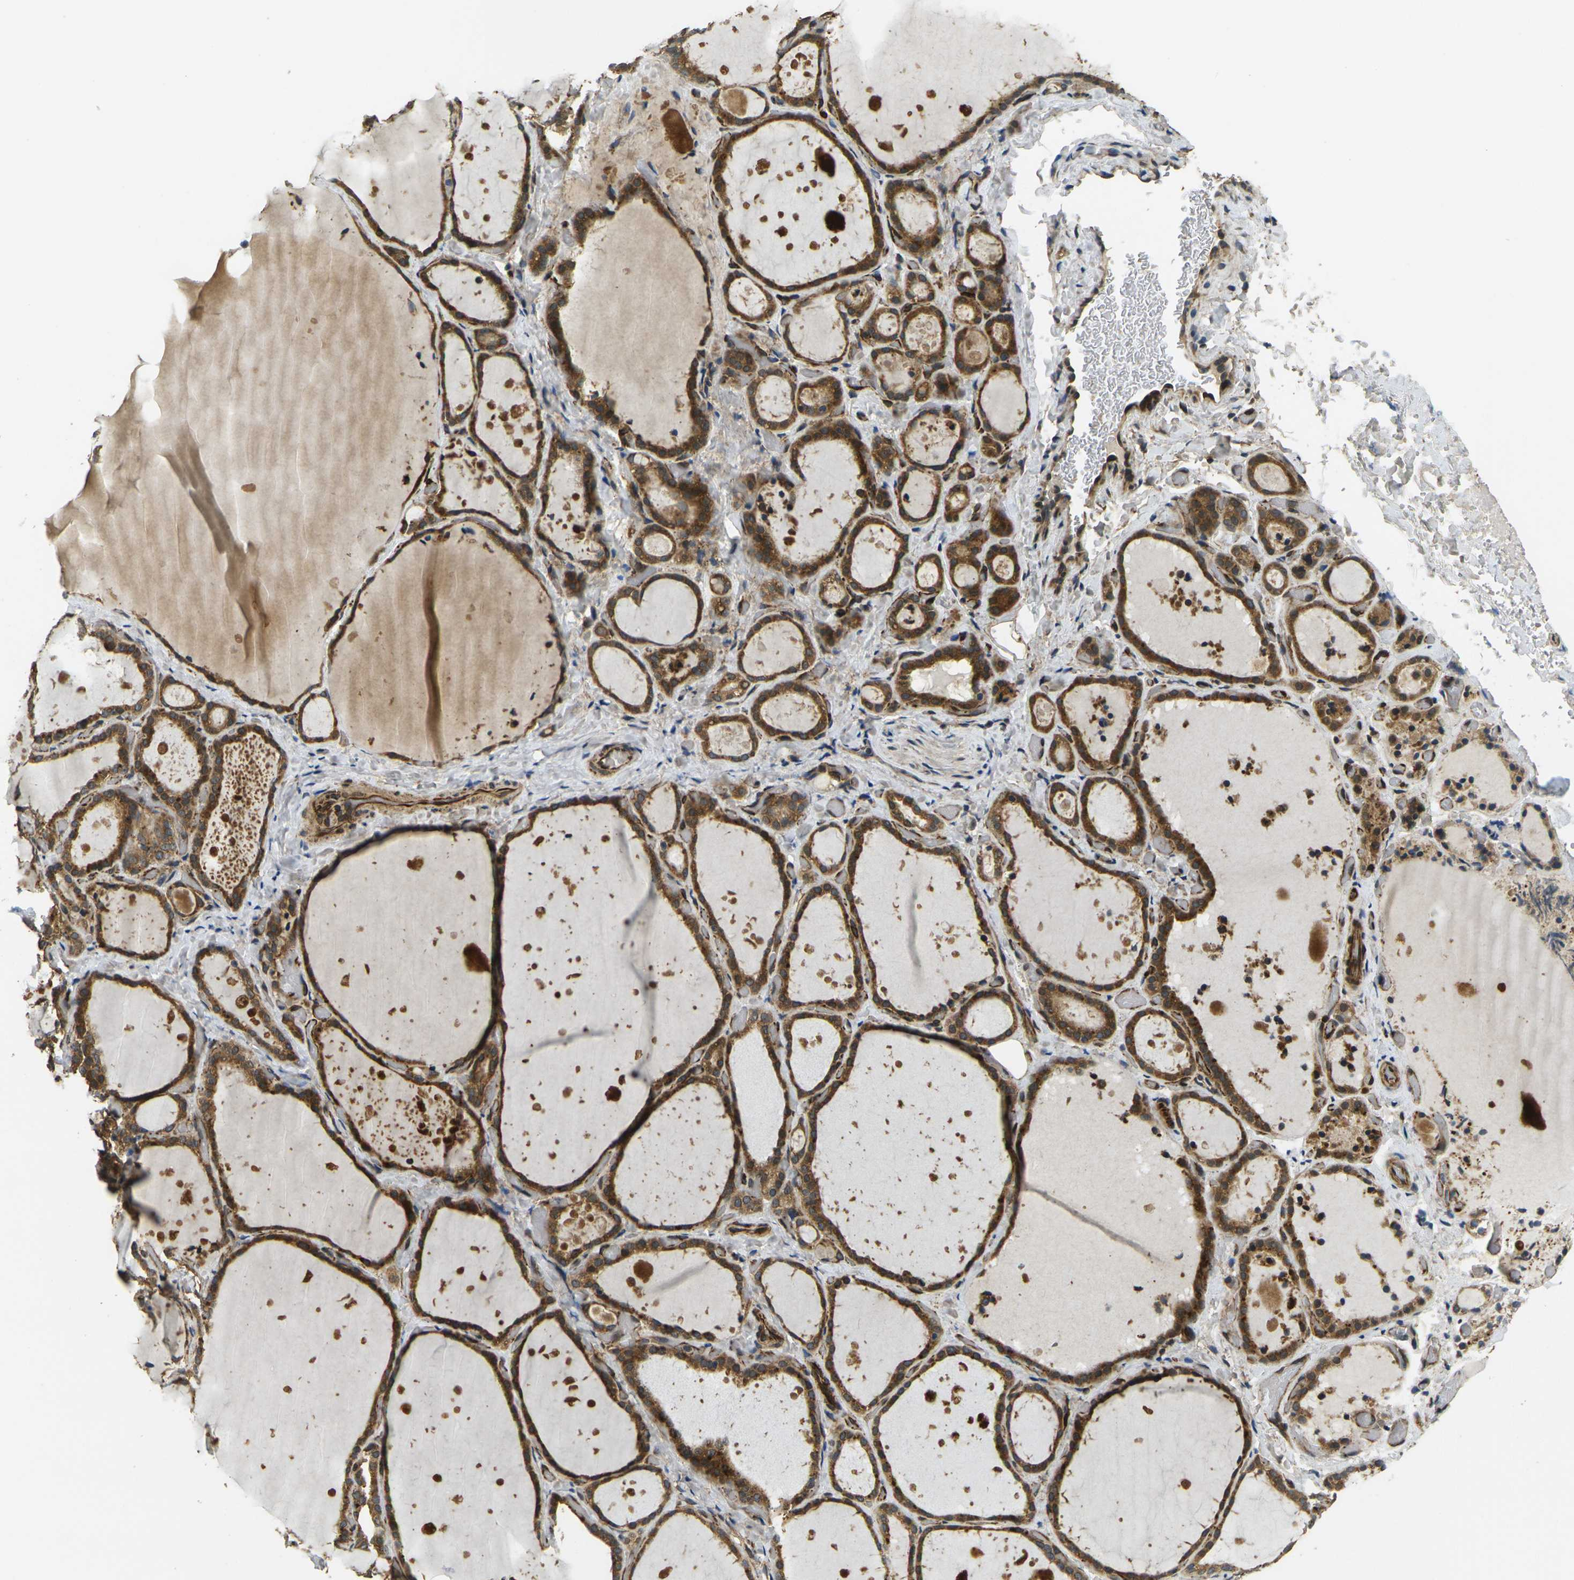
{"staining": {"intensity": "strong", "quantity": ">75%", "location": "cytoplasmic/membranous"}, "tissue": "thyroid gland", "cell_type": "Glandular cells", "image_type": "normal", "snomed": [{"axis": "morphology", "description": "Normal tissue, NOS"}, {"axis": "topography", "description": "Thyroid gland"}], "caption": "Thyroid gland stained for a protein (brown) exhibits strong cytoplasmic/membranous positive expression in approximately >75% of glandular cells.", "gene": "FUT11", "patient": {"sex": "female", "age": 44}}